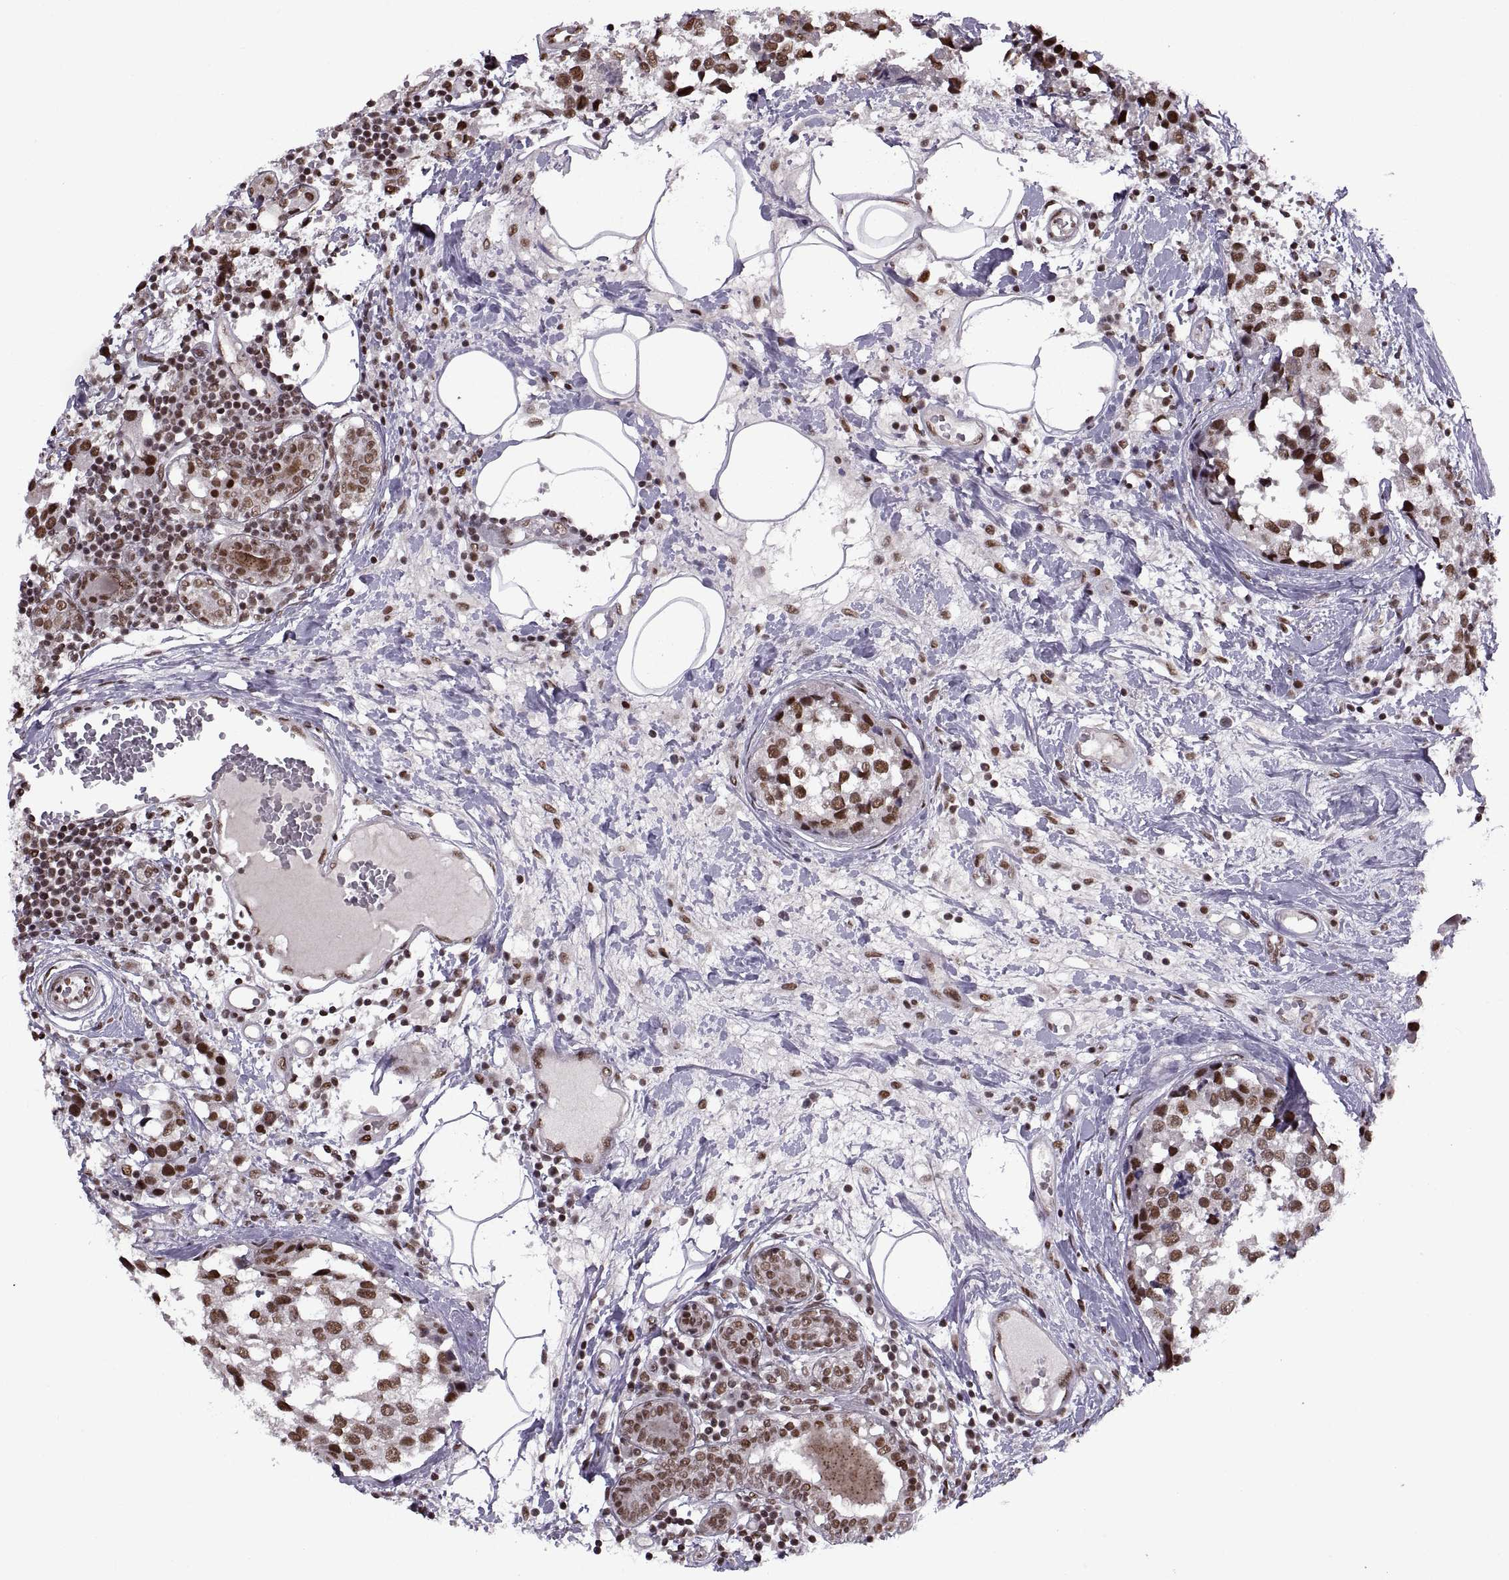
{"staining": {"intensity": "strong", "quantity": ">75%", "location": "nuclear"}, "tissue": "breast cancer", "cell_type": "Tumor cells", "image_type": "cancer", "snomed": [{"axis": "morphology", "description": "Lobular carcinoma"}, {"axis": "topography", "description": "Breast"}], "caption": "The image shows immunohistochemical staining of lobular carcinoma (breast). There is strong nuclear staining is appreciated in approximately >75% of tumor cells. (brown staining indicates protein expression, while blue staining denotes nuclei).", "gene": "MT1E", "patient": {"sex": "female", "age": 59}}